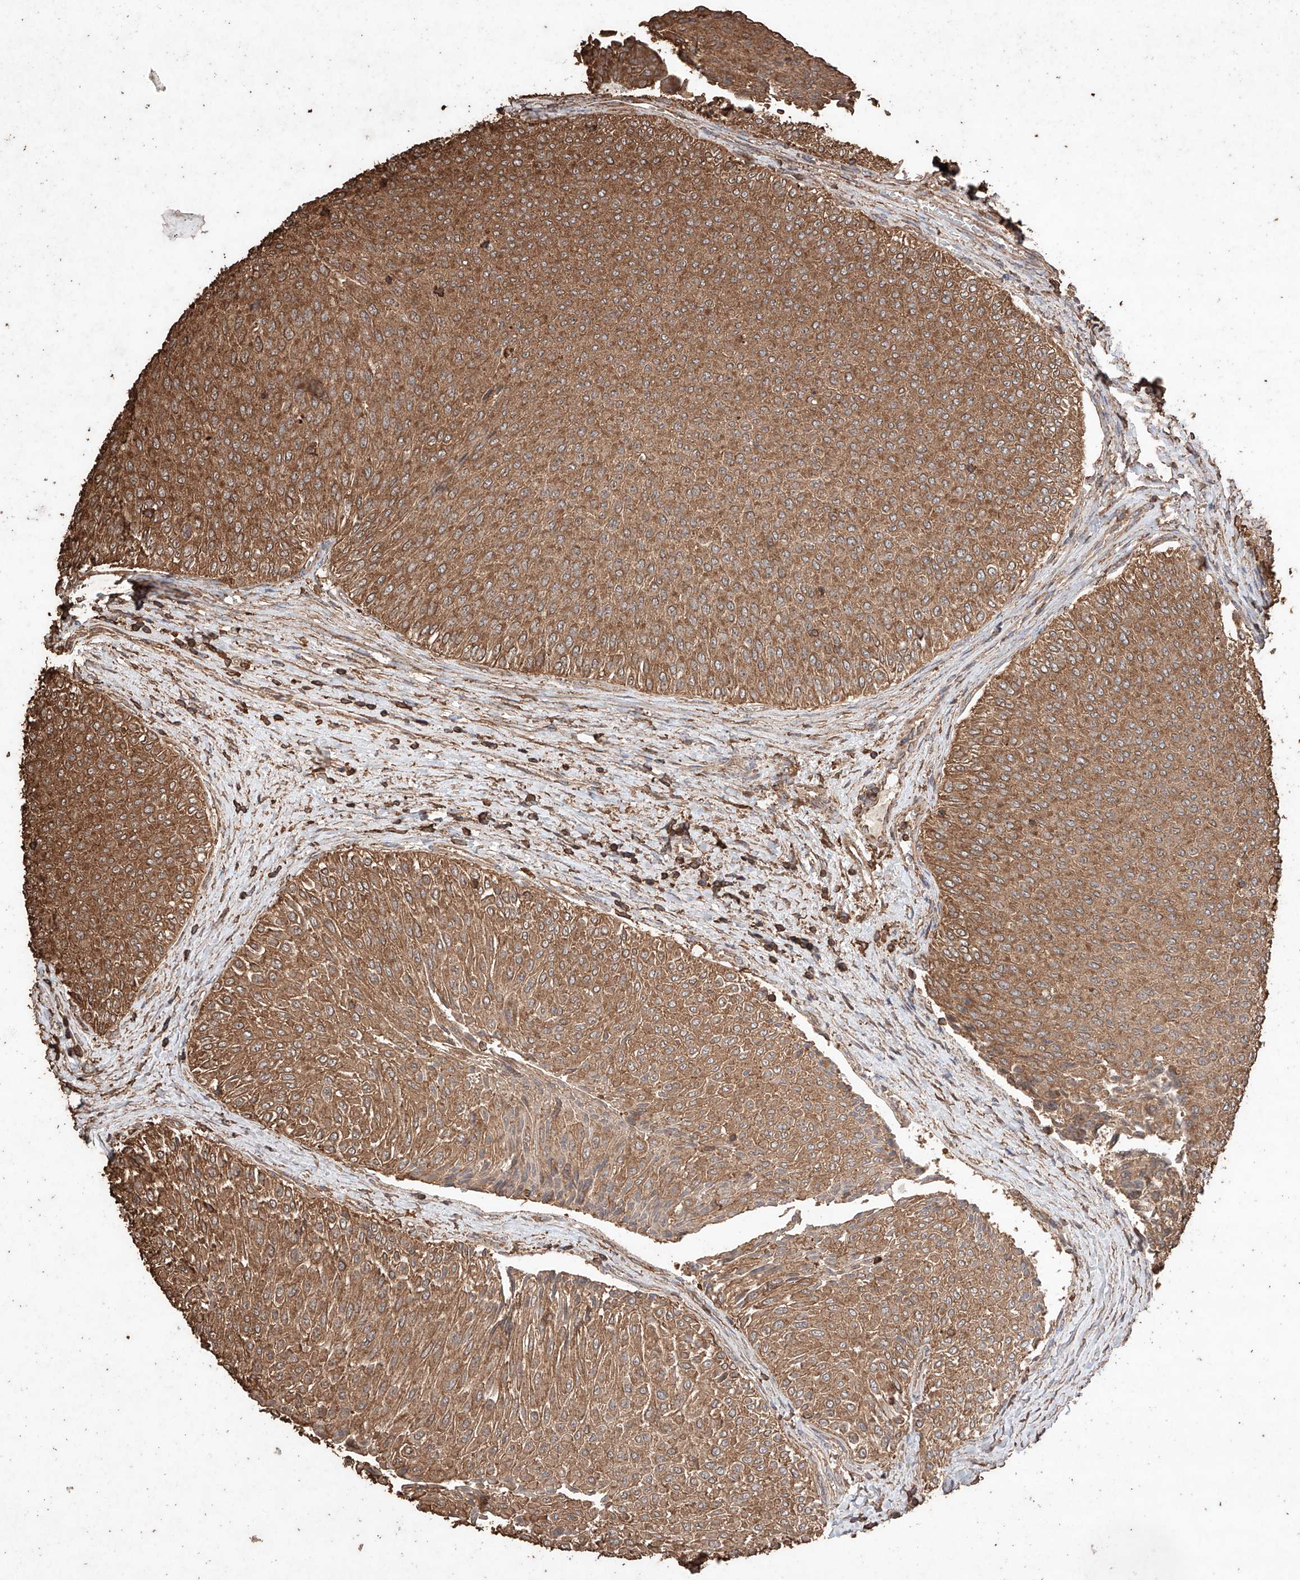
{"staining": {"intensity": "moderate", "quantity": ">75%", "location": "cytoplasmic/membranous"}, "tissue": "urothelial cancer", "cell_type": "Tumor cells", "image_type": "cancer", "snomed": [{"axis": "morphology", "description": "Urothelial carcinoma, Low grade"}, {"axis": "topography", "description": "Urinary bladder"}], "caption": "IHC micrograph of neoplastic tissue: human urothelial carcinoma (low-grade) stained using immunohistochemistry displays medium levels of moderate protein expression localized specifically in the cytoplasmic/membranous of tumor cells, appearing as a cytoplasmic/membranous brown color.", "gene": "M6PR", "patient": {"sex": "male", "age": 78}}